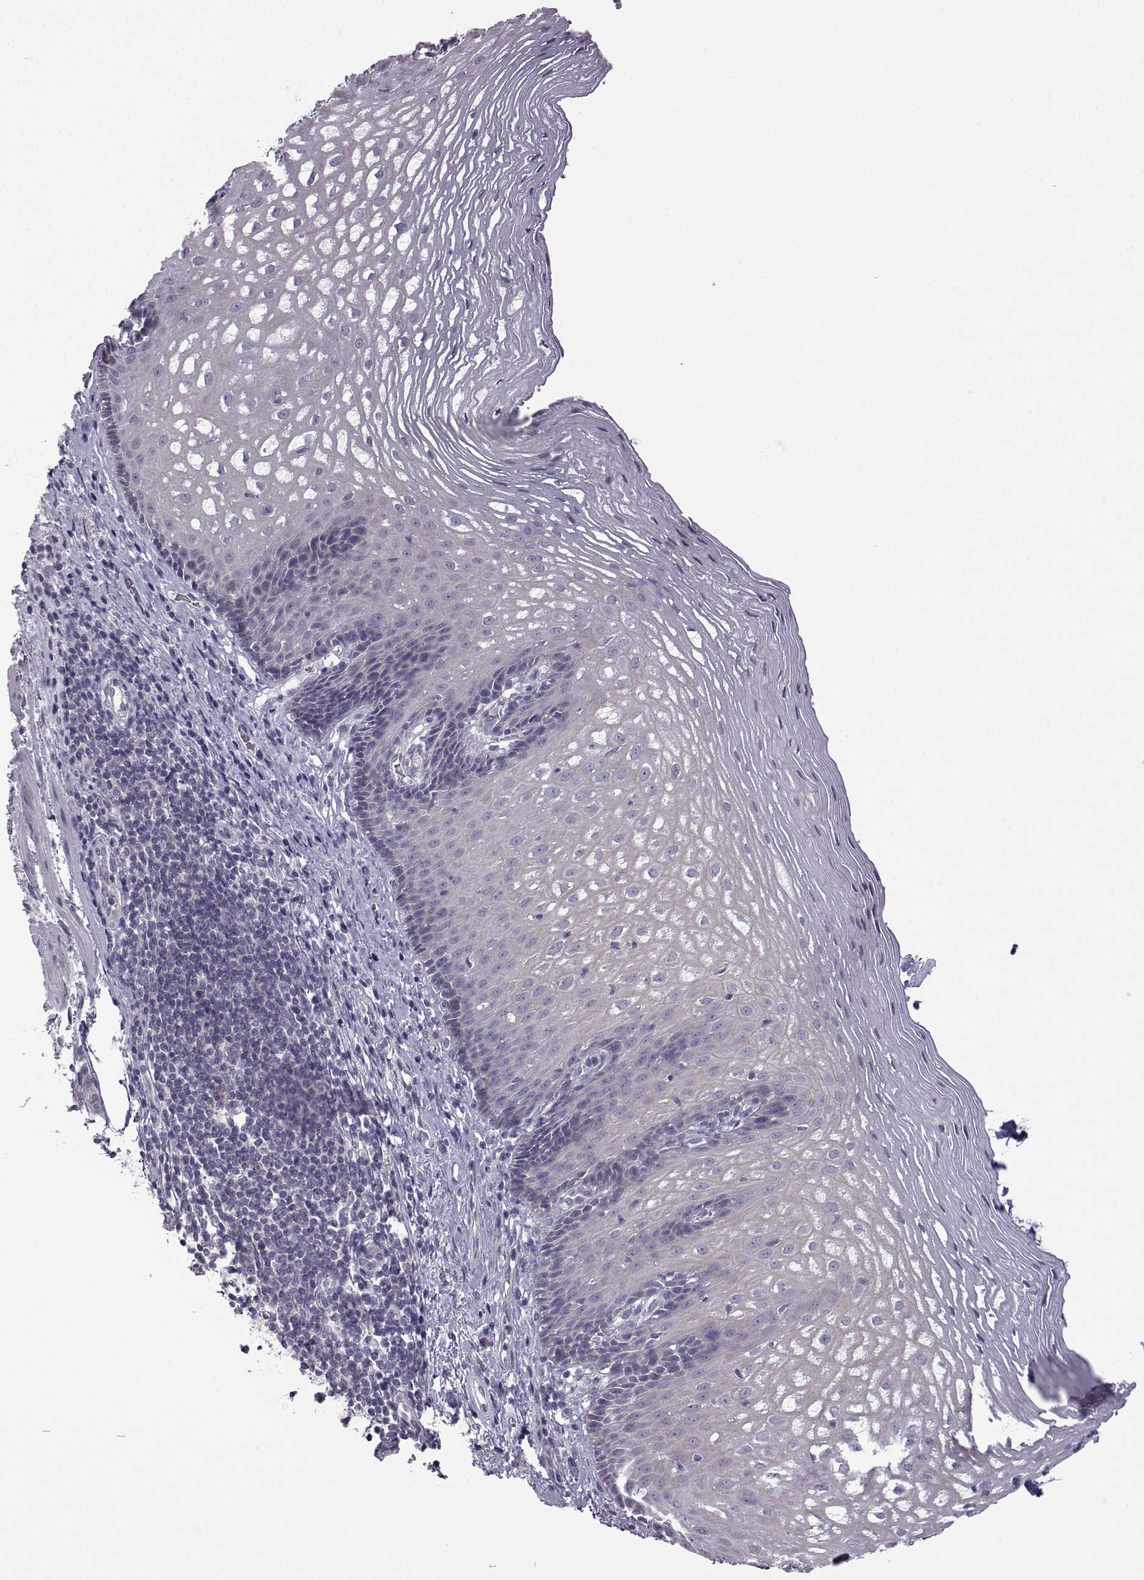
{"staining": {"intensity": "negative", "quantity": "none", "location": "none"}, "tissue": "esophagus", "cell_type": "Squamous epithelial cells", "image_type": "normal", "snomed": [{"axis": "morphology", "description": "Normal tissue, NOS"}, {"axis": "topography", "description": "Esophagus"}], "caption": "The micrograph demonstrates no significant staining in squamous epithelial cells of esophagus.", "gene": "VGF", "patient": {"sex": "male", "age": 76}}